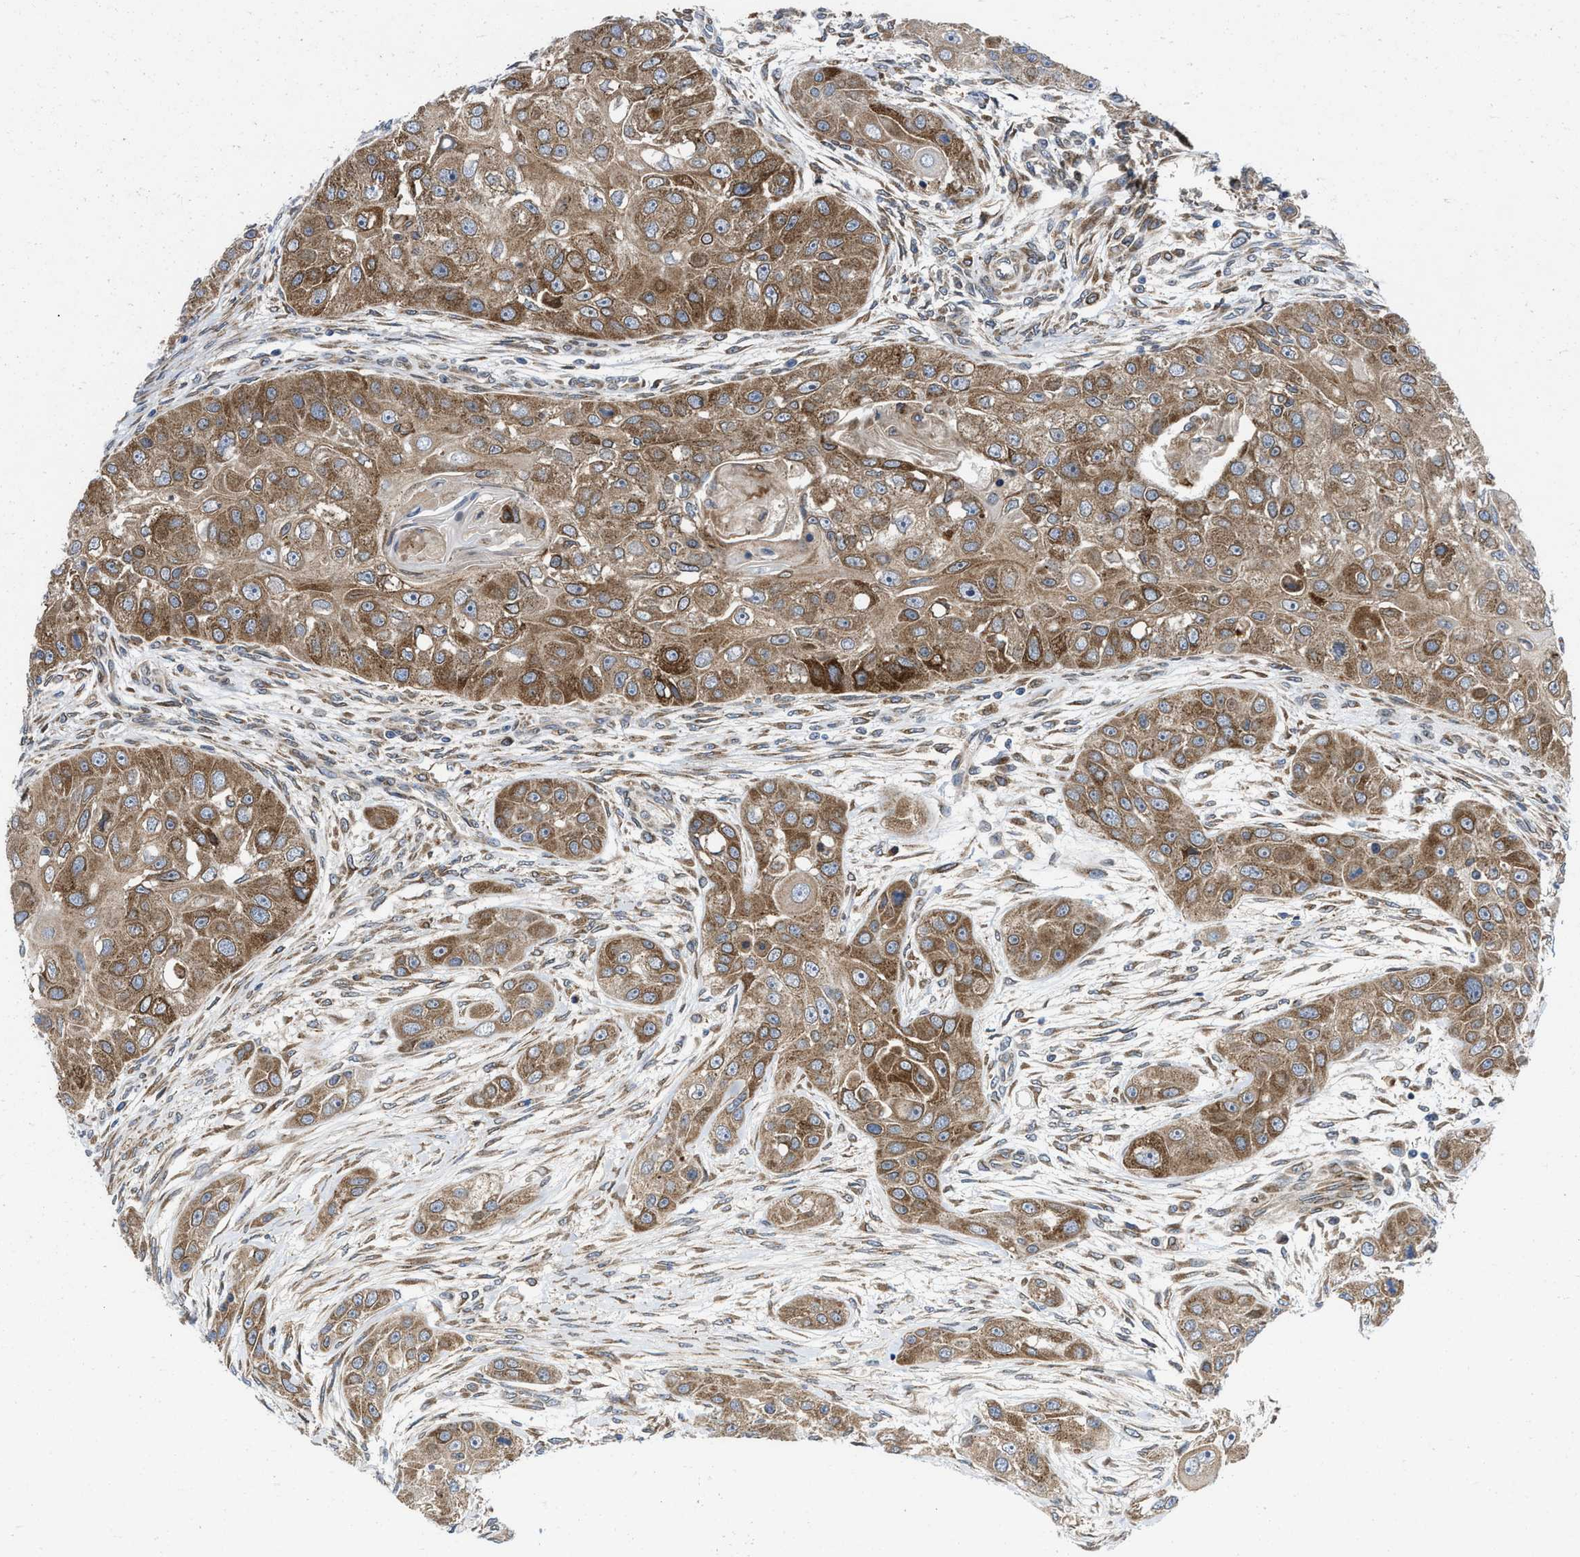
{"staining": {"intensity": "moderate", "quantity": ">75%", "location": "cytoplasmic/membranous"}, "tissue": "head and neck cancer", "cell_type": "Tumor cells", "image_type": "cancer", "snomed": [{"axis": "morphology", "description": "Normal tissue, NOS"}, {"axis": "morphology", "description": "Squamous cell carcinoma, NOS"}, {"axis": "topography", "description": "Skeletal muscle"}, {"axis": "topography", "description": "Head-Neck"}], "caption": "Immunohistochemistry histopathology image of head and neck cancer stained for a protein (brown), which displays medium levels of moderate cytoplasmic/membranous positivity in about >75% of tumor cells.", "gene": "ERLIN2", "patient": {"sex": "male", "age": 51}}